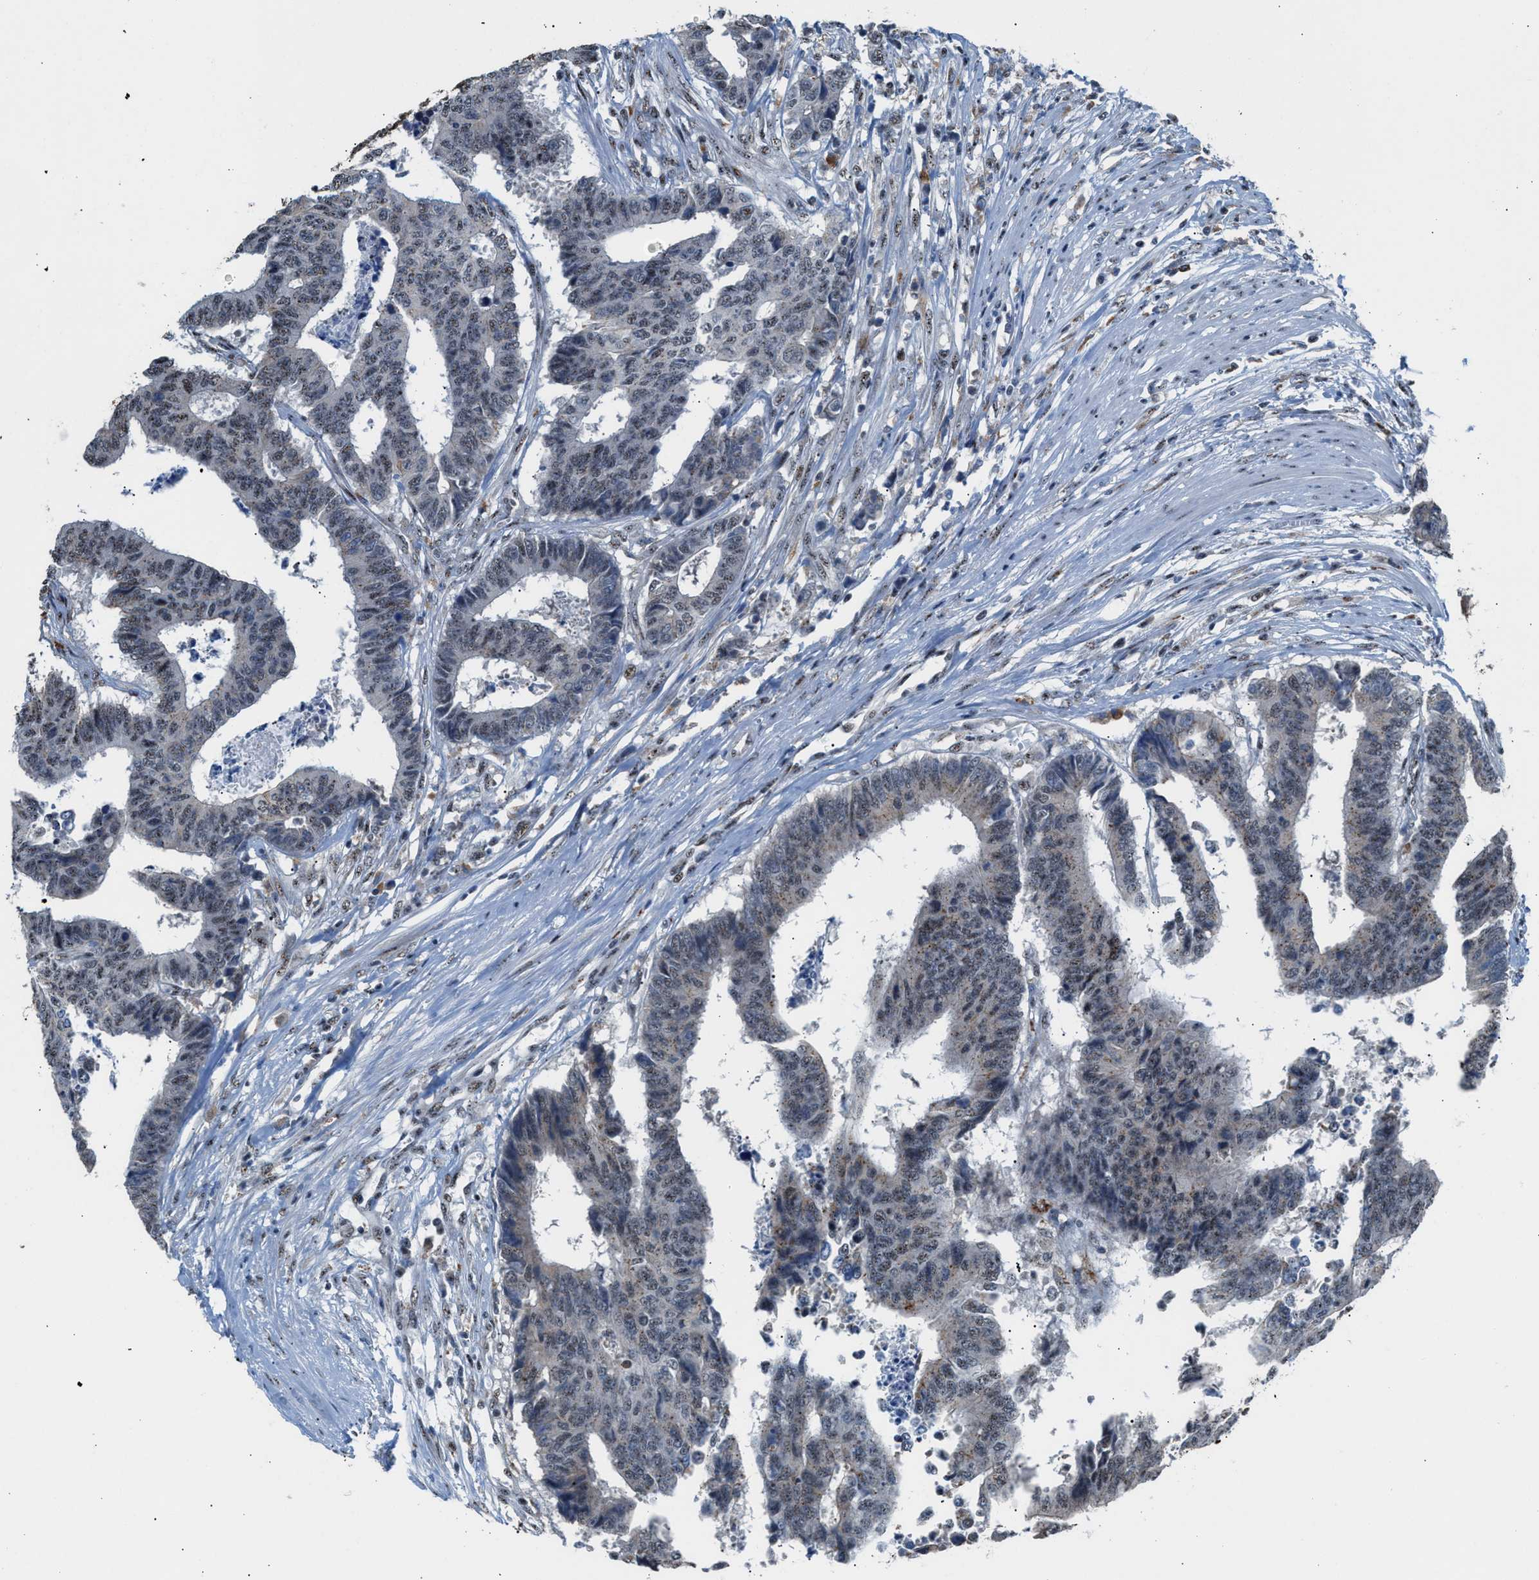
{"staining": {"intensity": "weak", "quantity": "<25%", "location": "cytoplasmic/membranous,nuclear"}, "tissue": "colorectal cancer", "cell_type": "Tumor cells", "image_type": "cancer", "snomed": [{"axis": "morphology", "description": "Adenocarcinoma, NOS"}, {"axis": "topography", "description": "Rectum"}], "caption": "This histopathology image is of colorectal cancer (adenocarcinoma) stained with immunohistochemistry (IHC) to label a protein in brown with the nuclei are counter-stained blue. There is no positivity in tumor cells. (DAB (3,3'-diaminobenzidine) immunohistochemistry visualized using brightfield microscopy, high magnification).", "gene": "CENPP", "patient": {"sex": "male", "age": 84}}